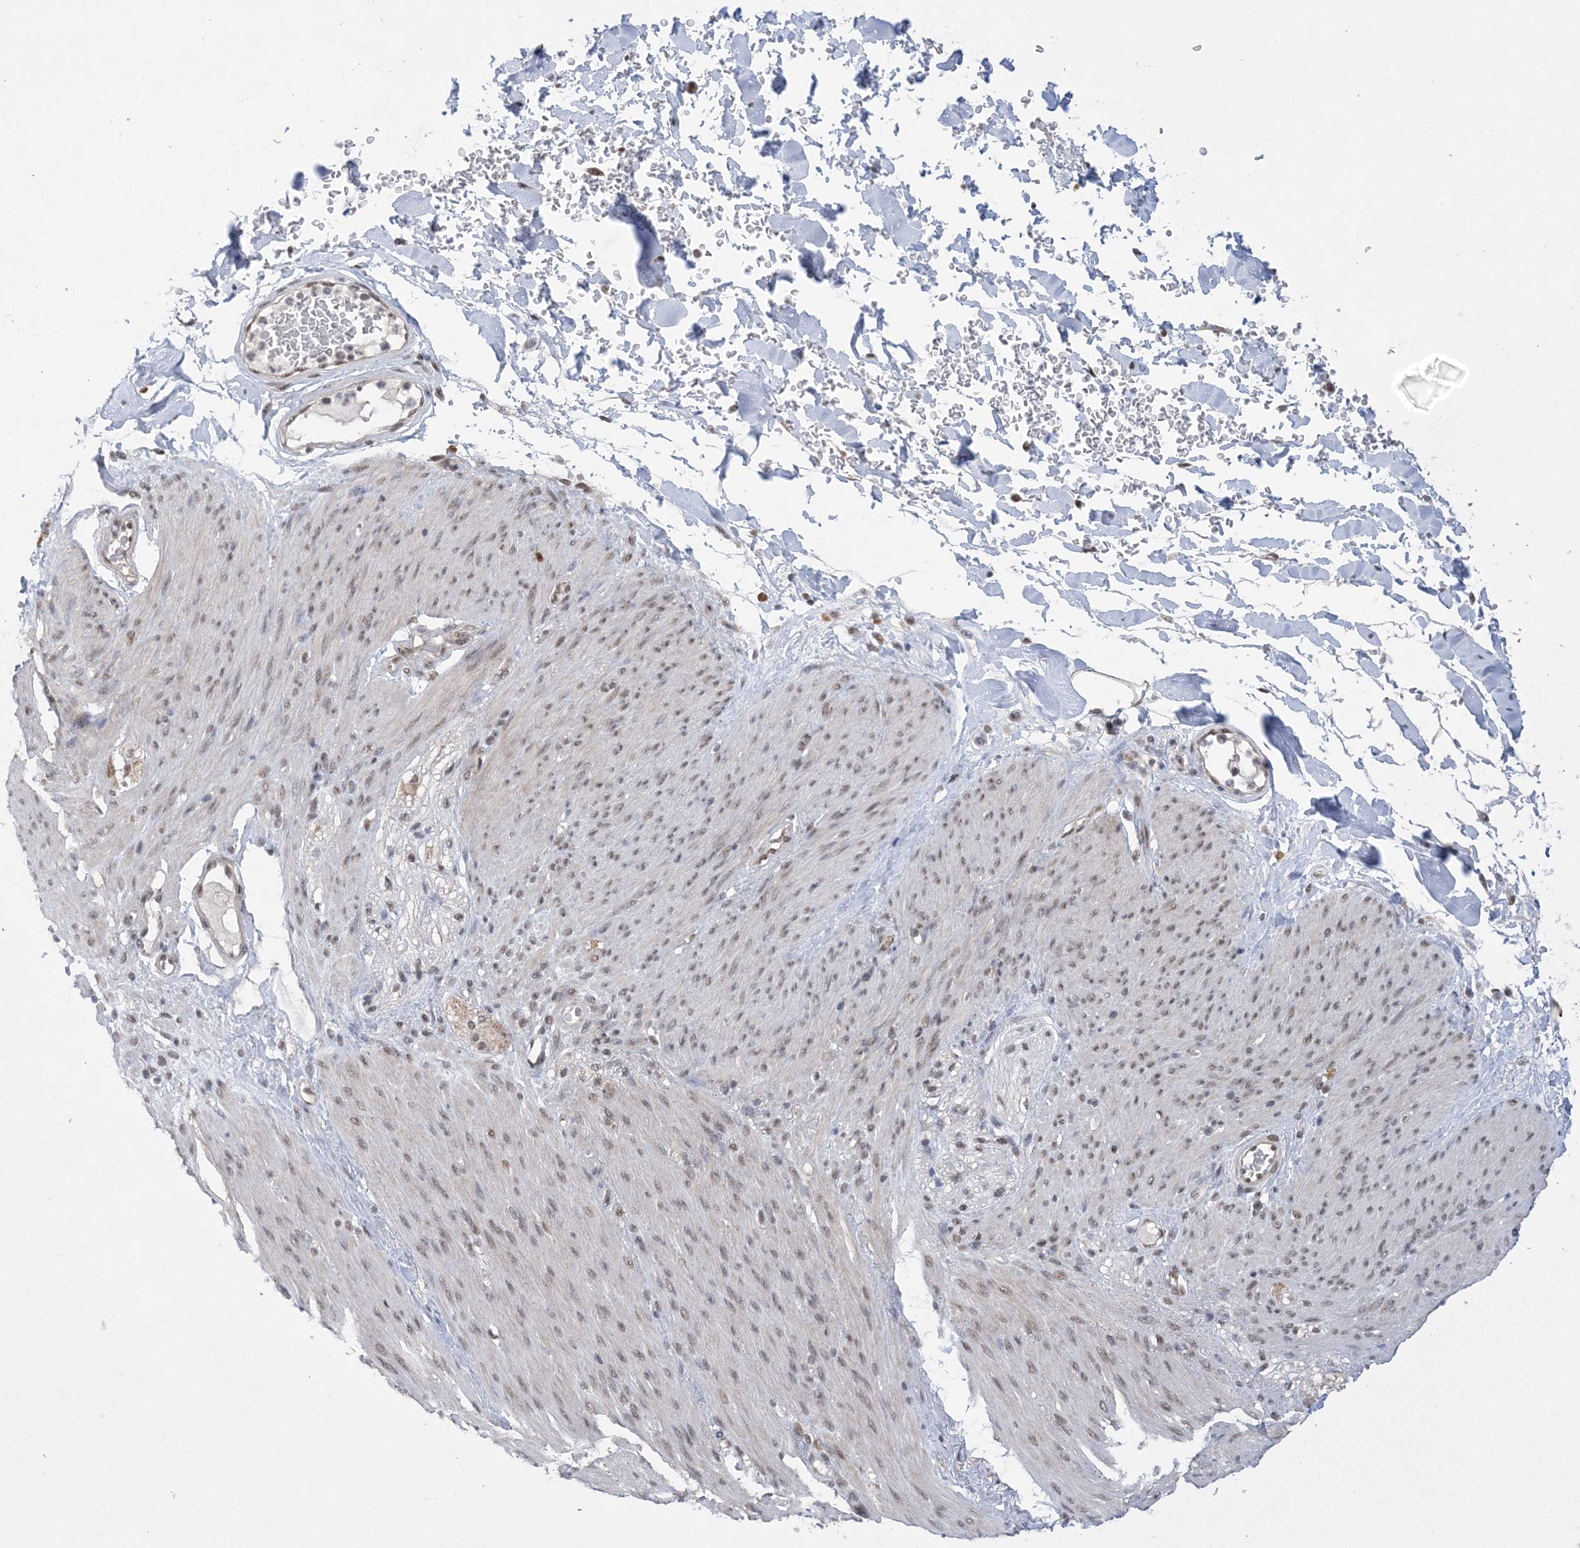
{"staining": {"intensity": "negative", "quantity": "none", "location": "none"}, "tissue": "adipose tissue", "cell_type": "Adipocytes", "image_type": "normal", "snomed": [{"axis": "morphology", "description": "Normal tissue, NOS"}, {"axis": "topography", "description": "Colon"}, {"axis": "topography", "description": "Peripheral nerve tissue"}], "caption": "This is an immunohistochemistry (IHC) photomicrograph of benign adipose tissue. There is no positivity in adipocytes.", "gene": "TRMT10C", "patient": {"sex": "female", "age": 61}}